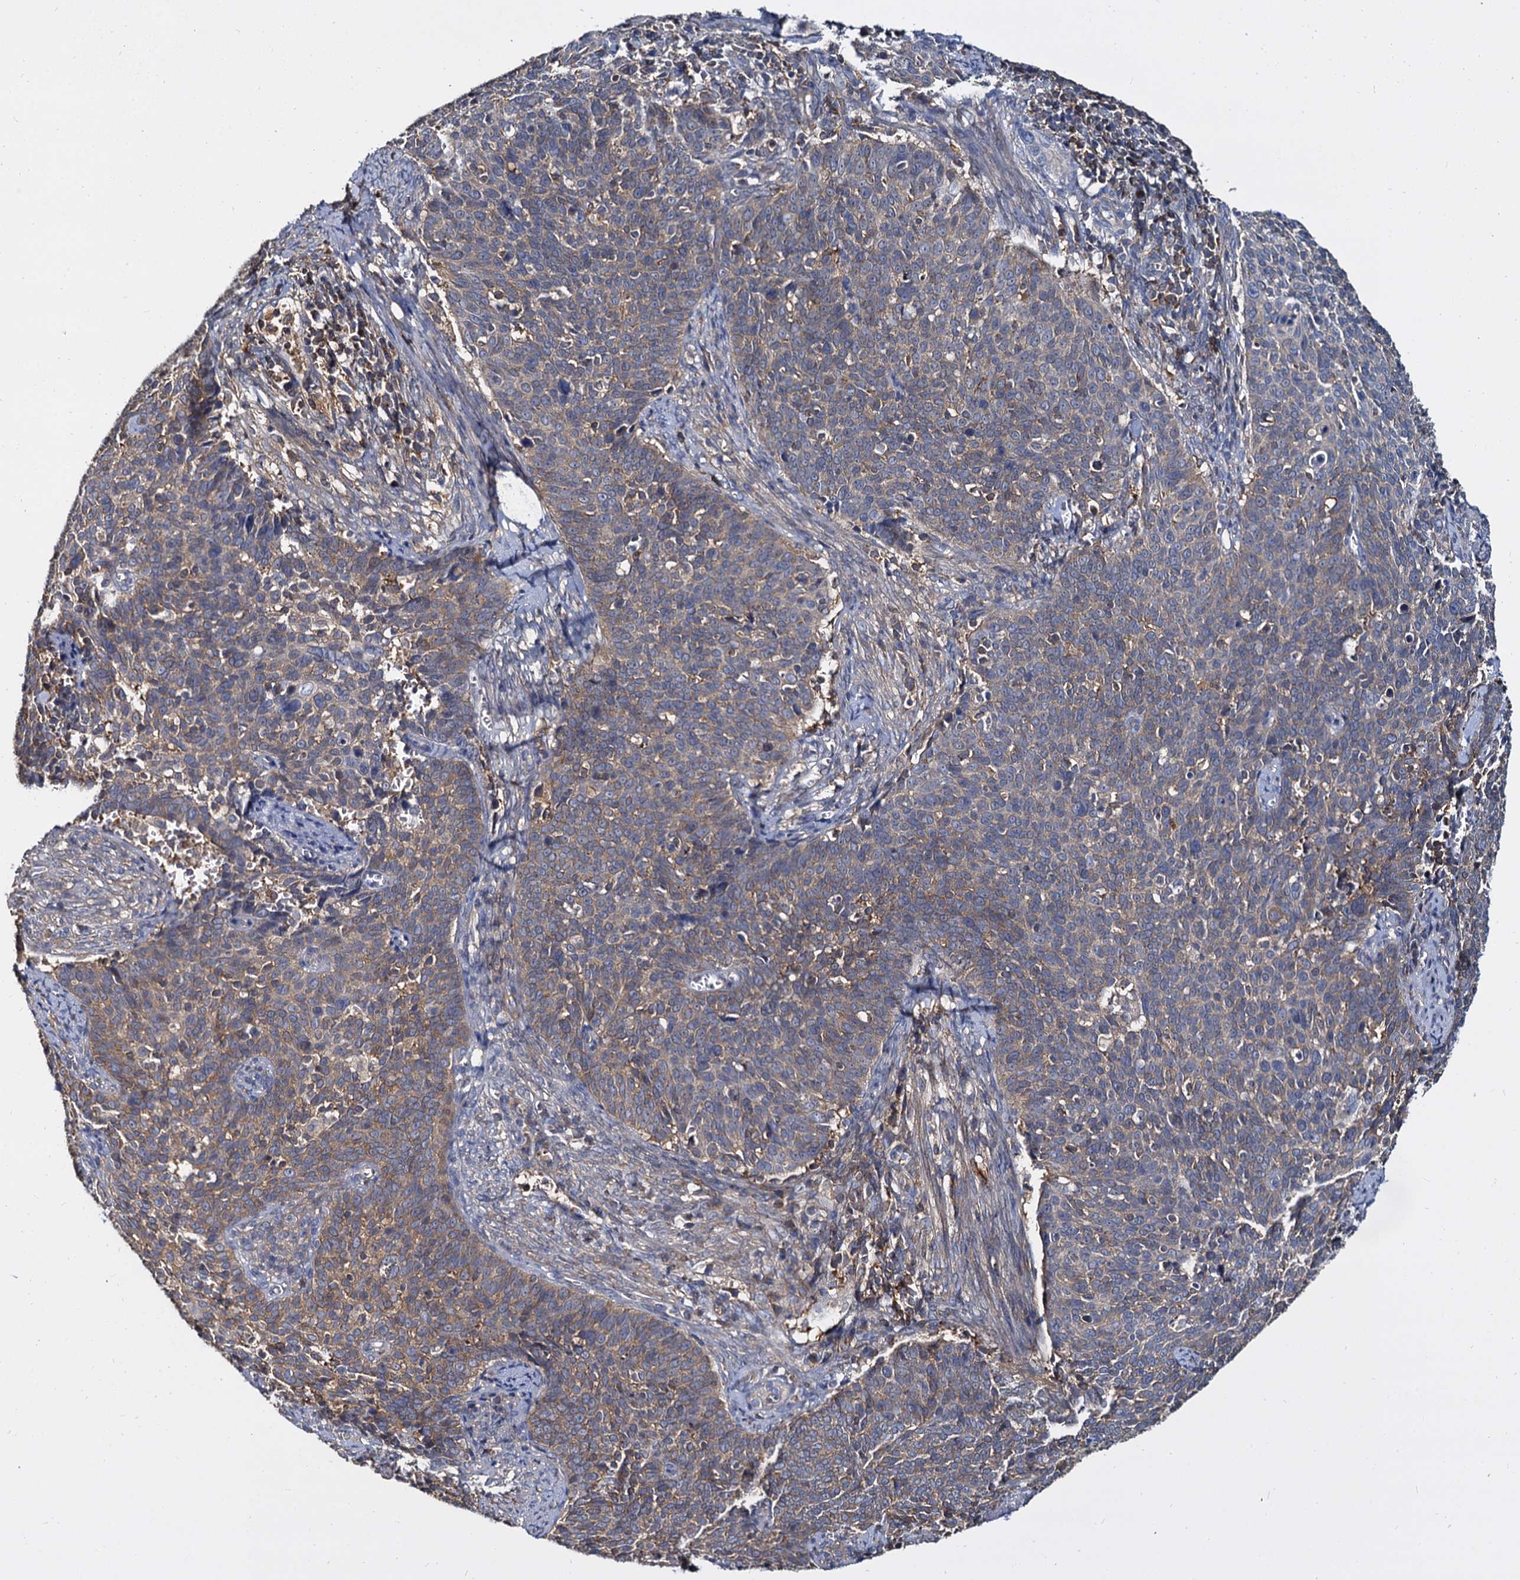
{"staining": {"intensity": "weak", "quantity": "25%-75%", "location": "cytoplasmic/membranous"}, "tissue": "cervical cancer", "cell_type": "Tumor cells", "image_type": "cancer", "snomed": [{"axis": "morphology", "description": "Squamous cell carcinoma, NOS"}, {"axis": "topography", "description": "Cervix"}], "caption": "High-magnification brightfield microscopy of cervical squamous cell carcinoma stained with DAB (brown) and counterstained with hematoxylin (blue). tumor cells exhibit weak cytoplasmic/membranous staining is seen in about25%-75% of cells.", "gene": "ANKRD13A", "patient": {"sex": "female", "age": 39}}